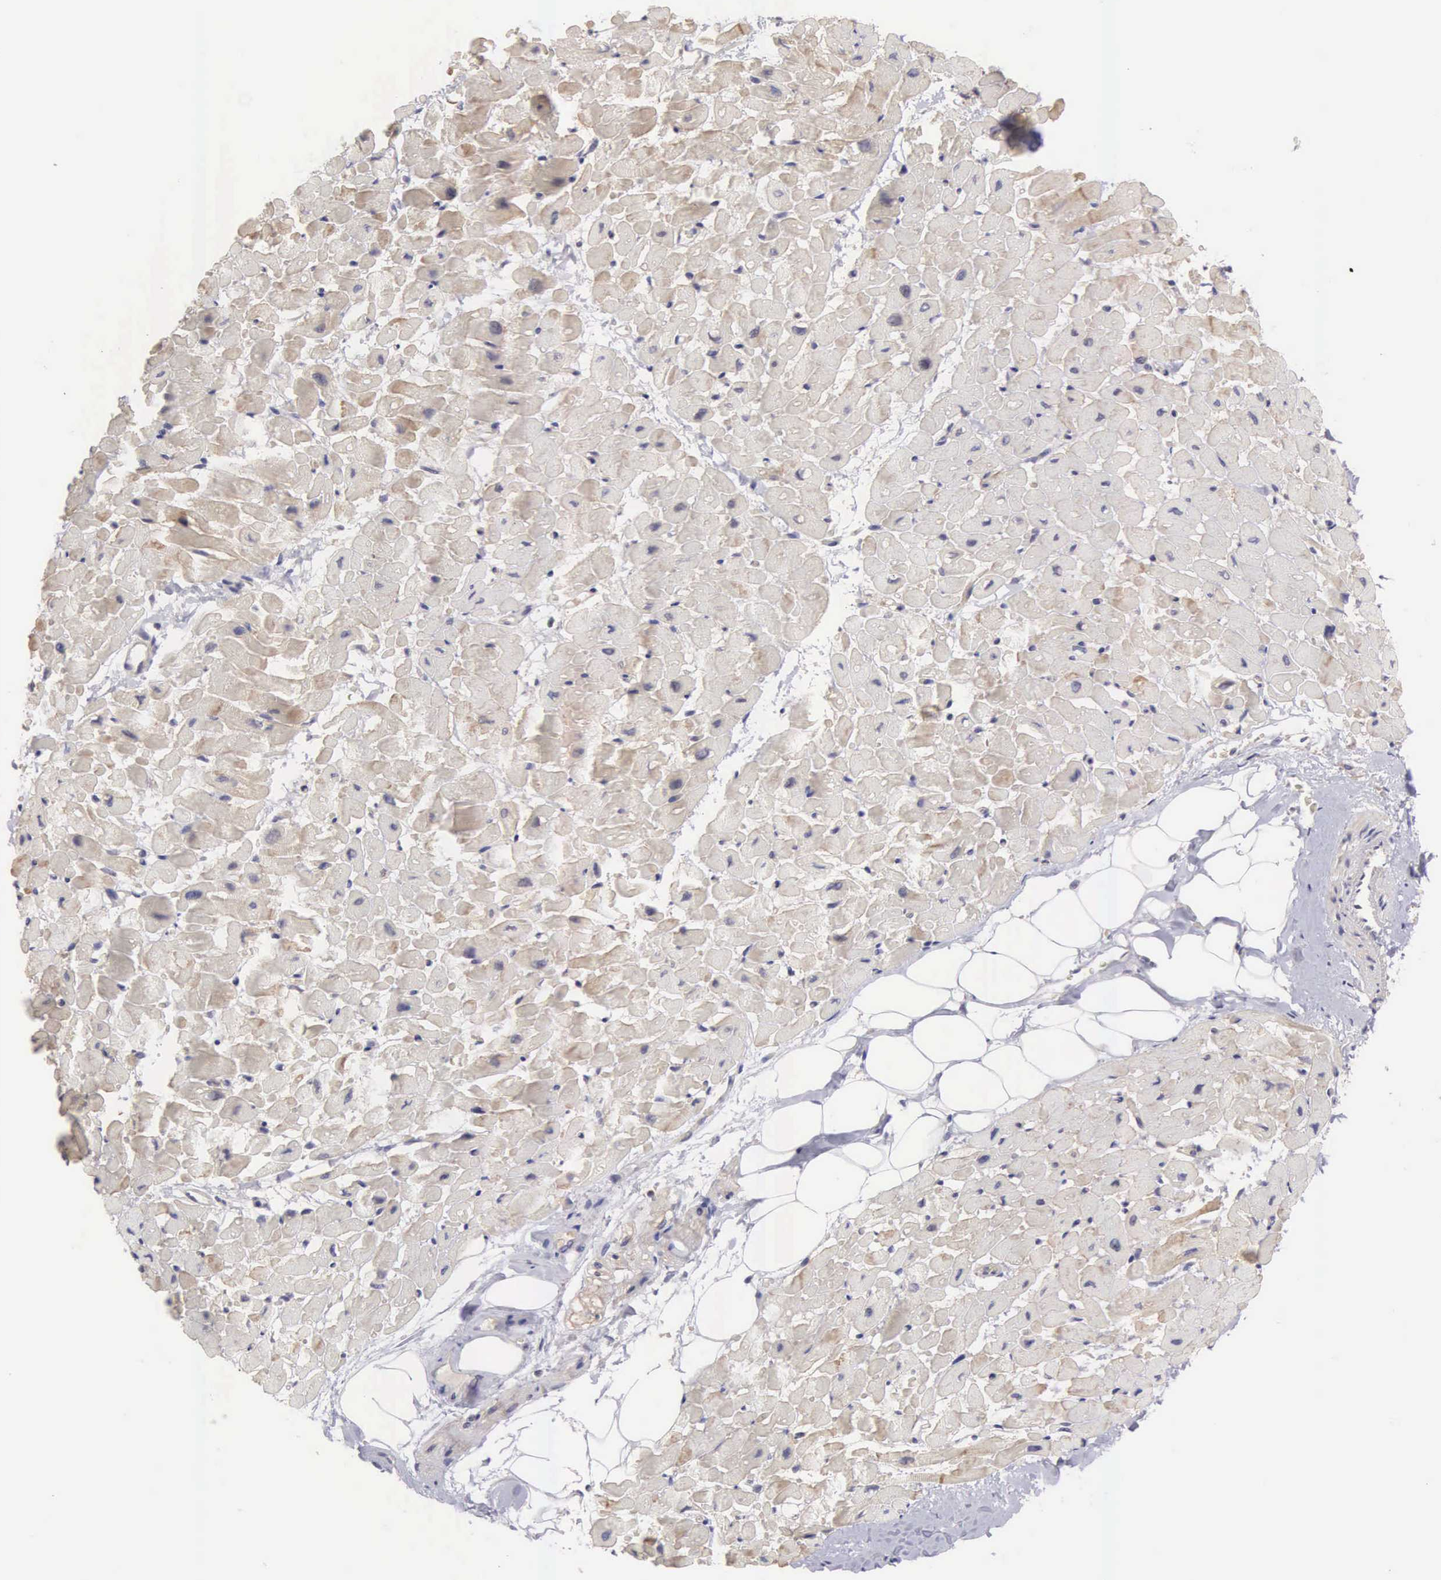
{"staining": {"intensity": "weak", "quantity": "<25%", "location": "cytoplasmic/membranous"}, "tissue": "heart muscle", "cell_type": "Cardiomyocytes", "image_type": "normal", "snomed": [{"axis": "morphology", "description": "Normal tissue, NOS"}, {"axis": "topography", "description": "Heart"}], "caption": "High power microscopy histopathology image of an immunohistochemistry image of unremarkable heart muscle, revealing no significant positivity in cardiomyocytes.", "gene": "TXLNG", "patient": {"sex": "male", "age": 45}}